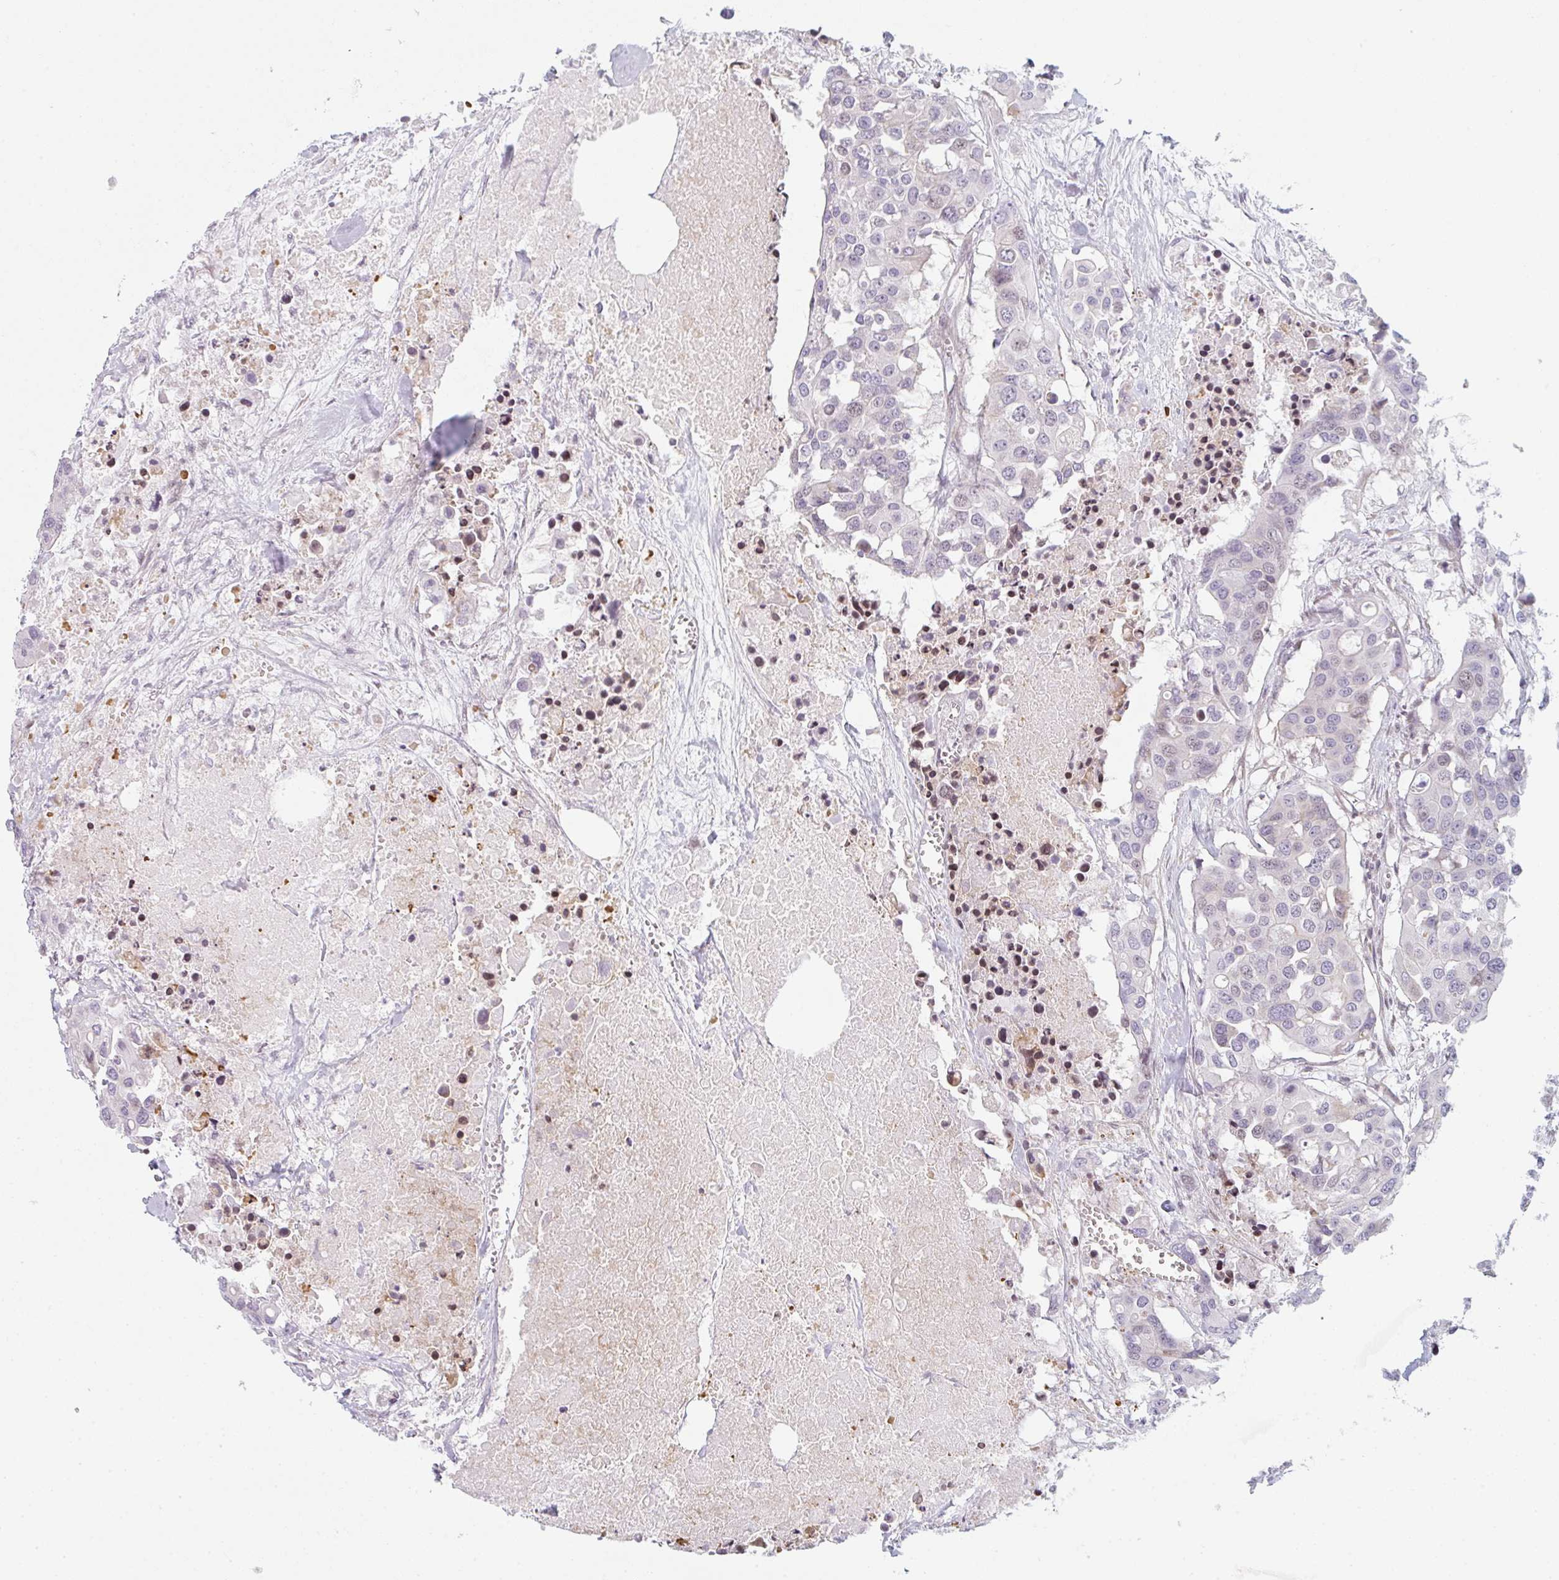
{"staining": {"intensity": "negative", "quantity": "none", "location": "none"}, "tissue": "colorectal cancer", "cell_type": "Tumor cells", "image_type": "cancer", "snomed": [{"axis": "morphology", "description": "Adenocarcinoma, NOS"}, {"axis": "topography", "description": "Colon"}], "caption": "IHC photomicrograph of neoplastic tissue: adenocarcinoma (colorectal) stained with DAB displays no significant protein expression in tumor cells.", "gene": "TMEM237", "patient": {"sex": "male", "age": 77}}